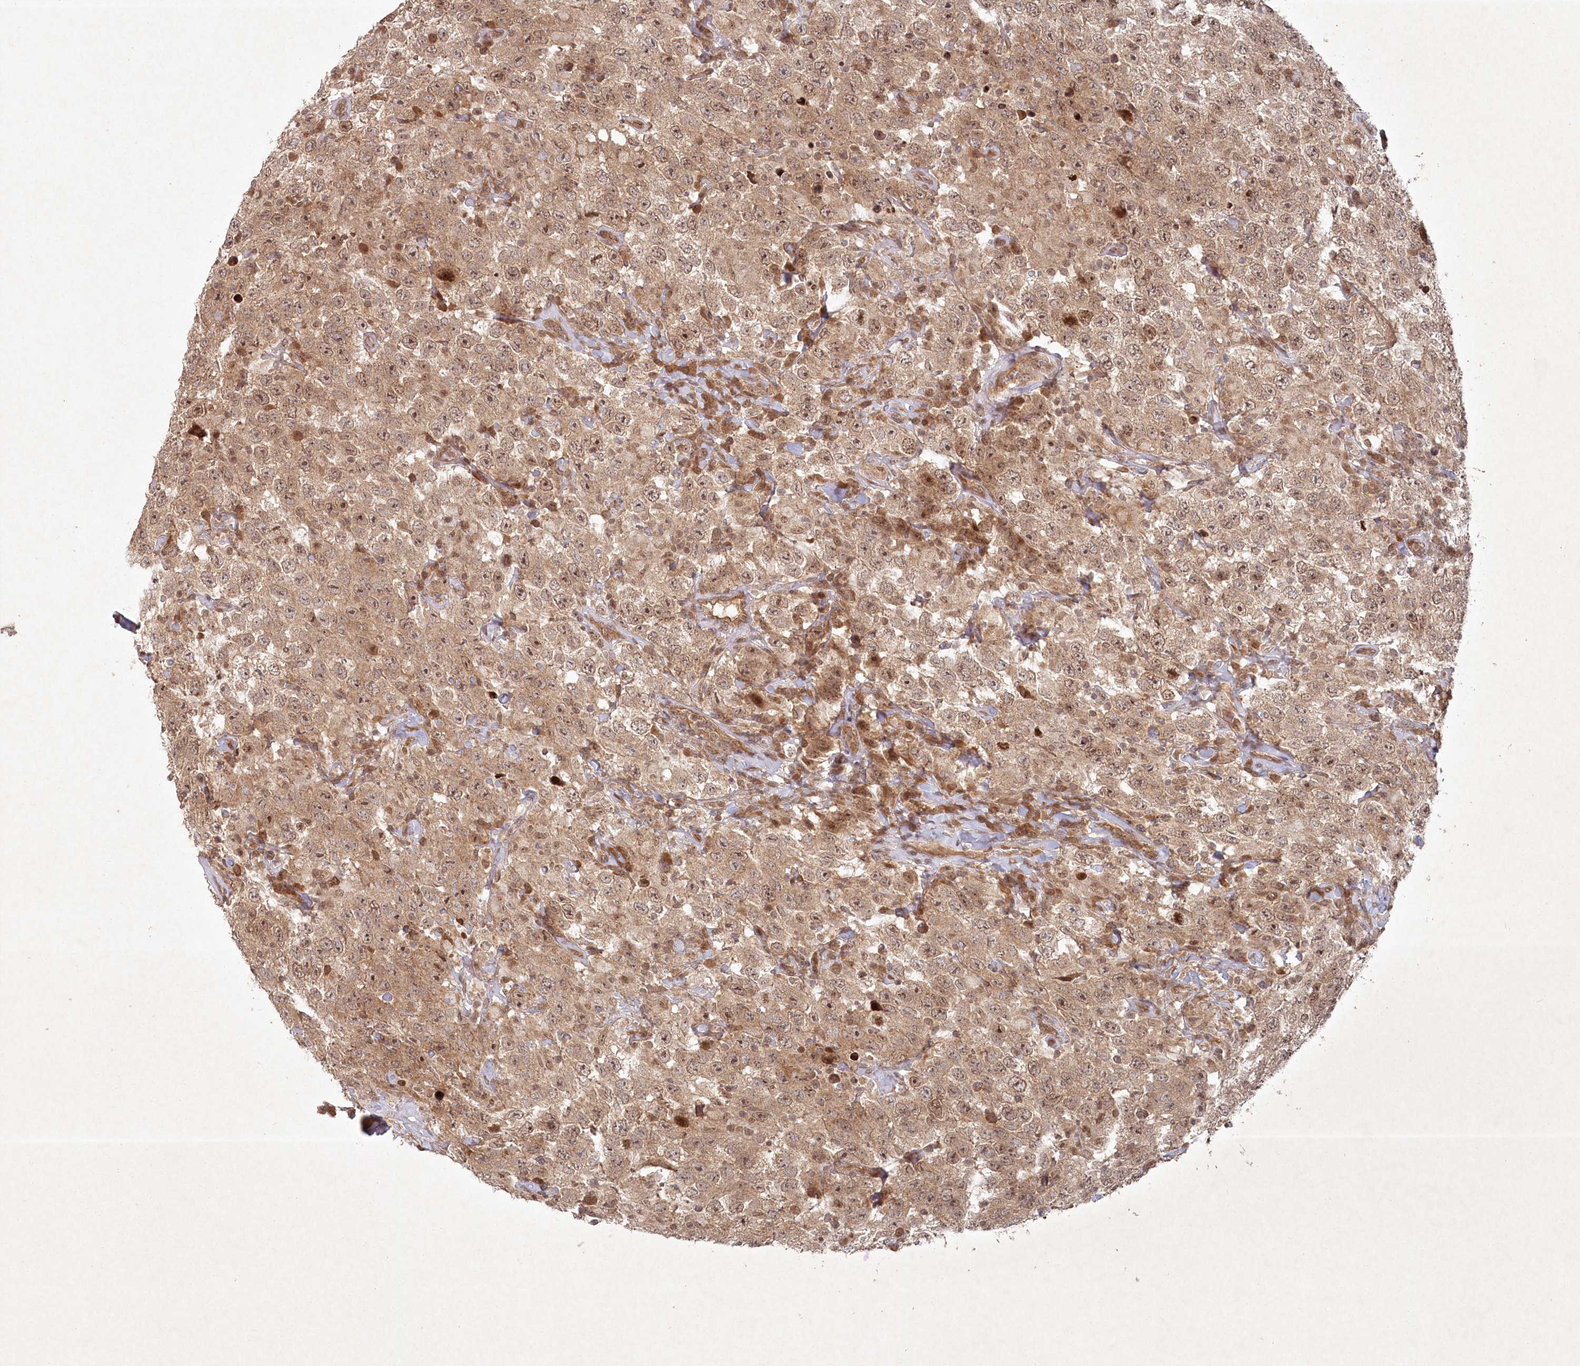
{"staining": {"intensity": "moderate", "quantity": ">75%", "location": "cytoplasmic/membranous,nuclear"}, "tissue": "testis cancer", "cell_type": "Tumor cells", "image_type": "cancer", "snomed": [{"axis": "morphology", "description": "Seminoma, NOS"}, {"axis": "topography", "description": "Testis"}], "caption": "A brown stain shows moderate cytoplasmic/membranous and nuclear positivity of a protein in human testis cancer (seminoma) tumor cells.", "gene": "FBXL17", "patient": {"sex": "male", "age": 41}}